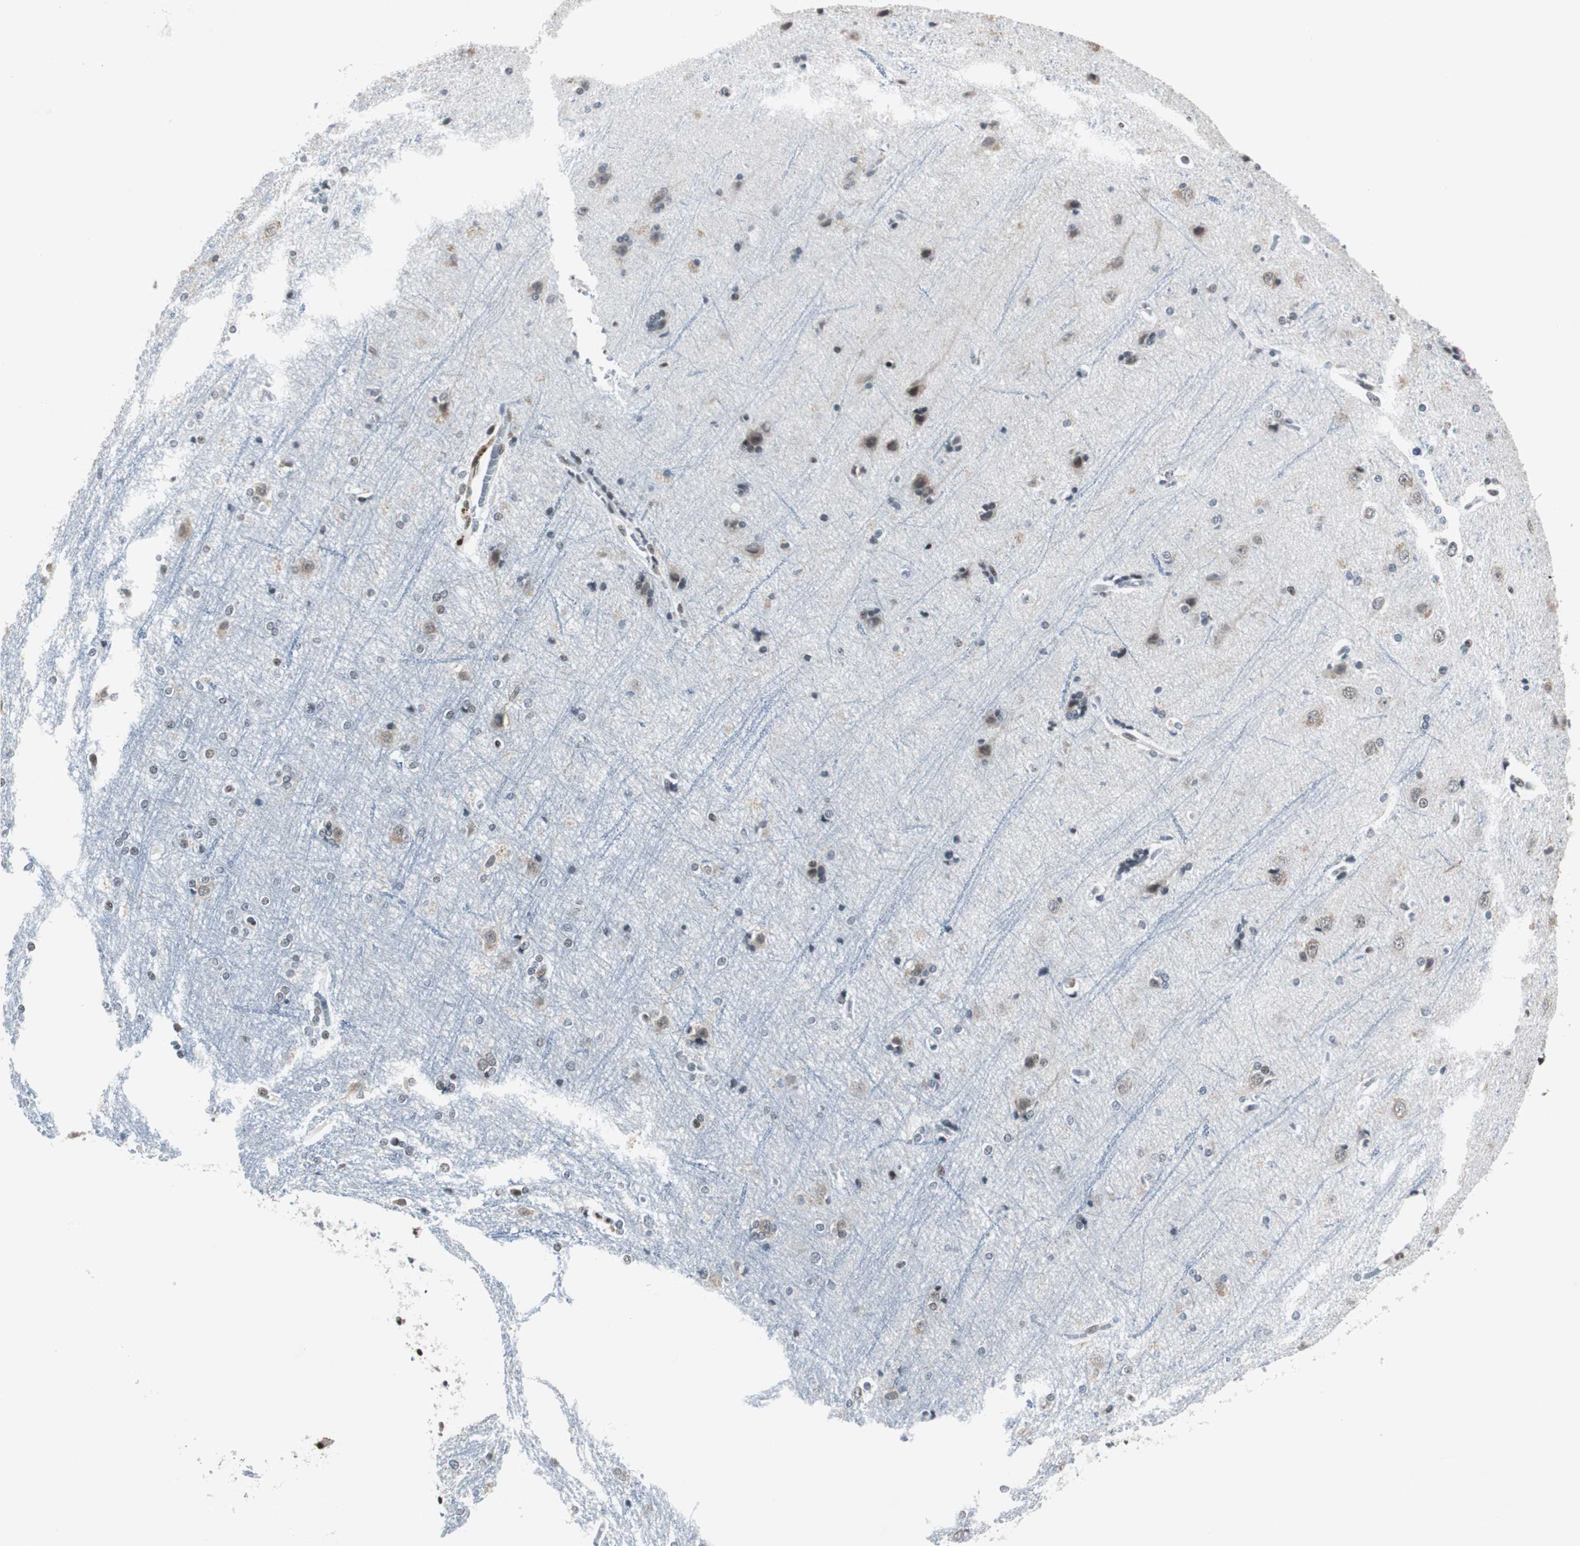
{"staining": {"intensity": "moderate", "quantity": ">75%", "location": "nuclear"}, "tissue": "cerebral cortex", "cell_type": "Endothelial cells", "image_type": "normal", "snomed": [{"axis": "morphology", "description": "Normal tissue, NOS"}, {"axis": "topography", "description": "Cerebral cortex"}], "caption": "Protein staining demonstrates moderate nuclear staining in about >75% of endothelial cells in benign cerebral cortex. The staining is performed using DAB (3,3'-diaminobenzidine) brown chromogen to label protein expression. The nuclei are counter-stained blue using hematoxylin.", "gene": "RAD9A", "patient": {"sex": "female", "age": 54}}